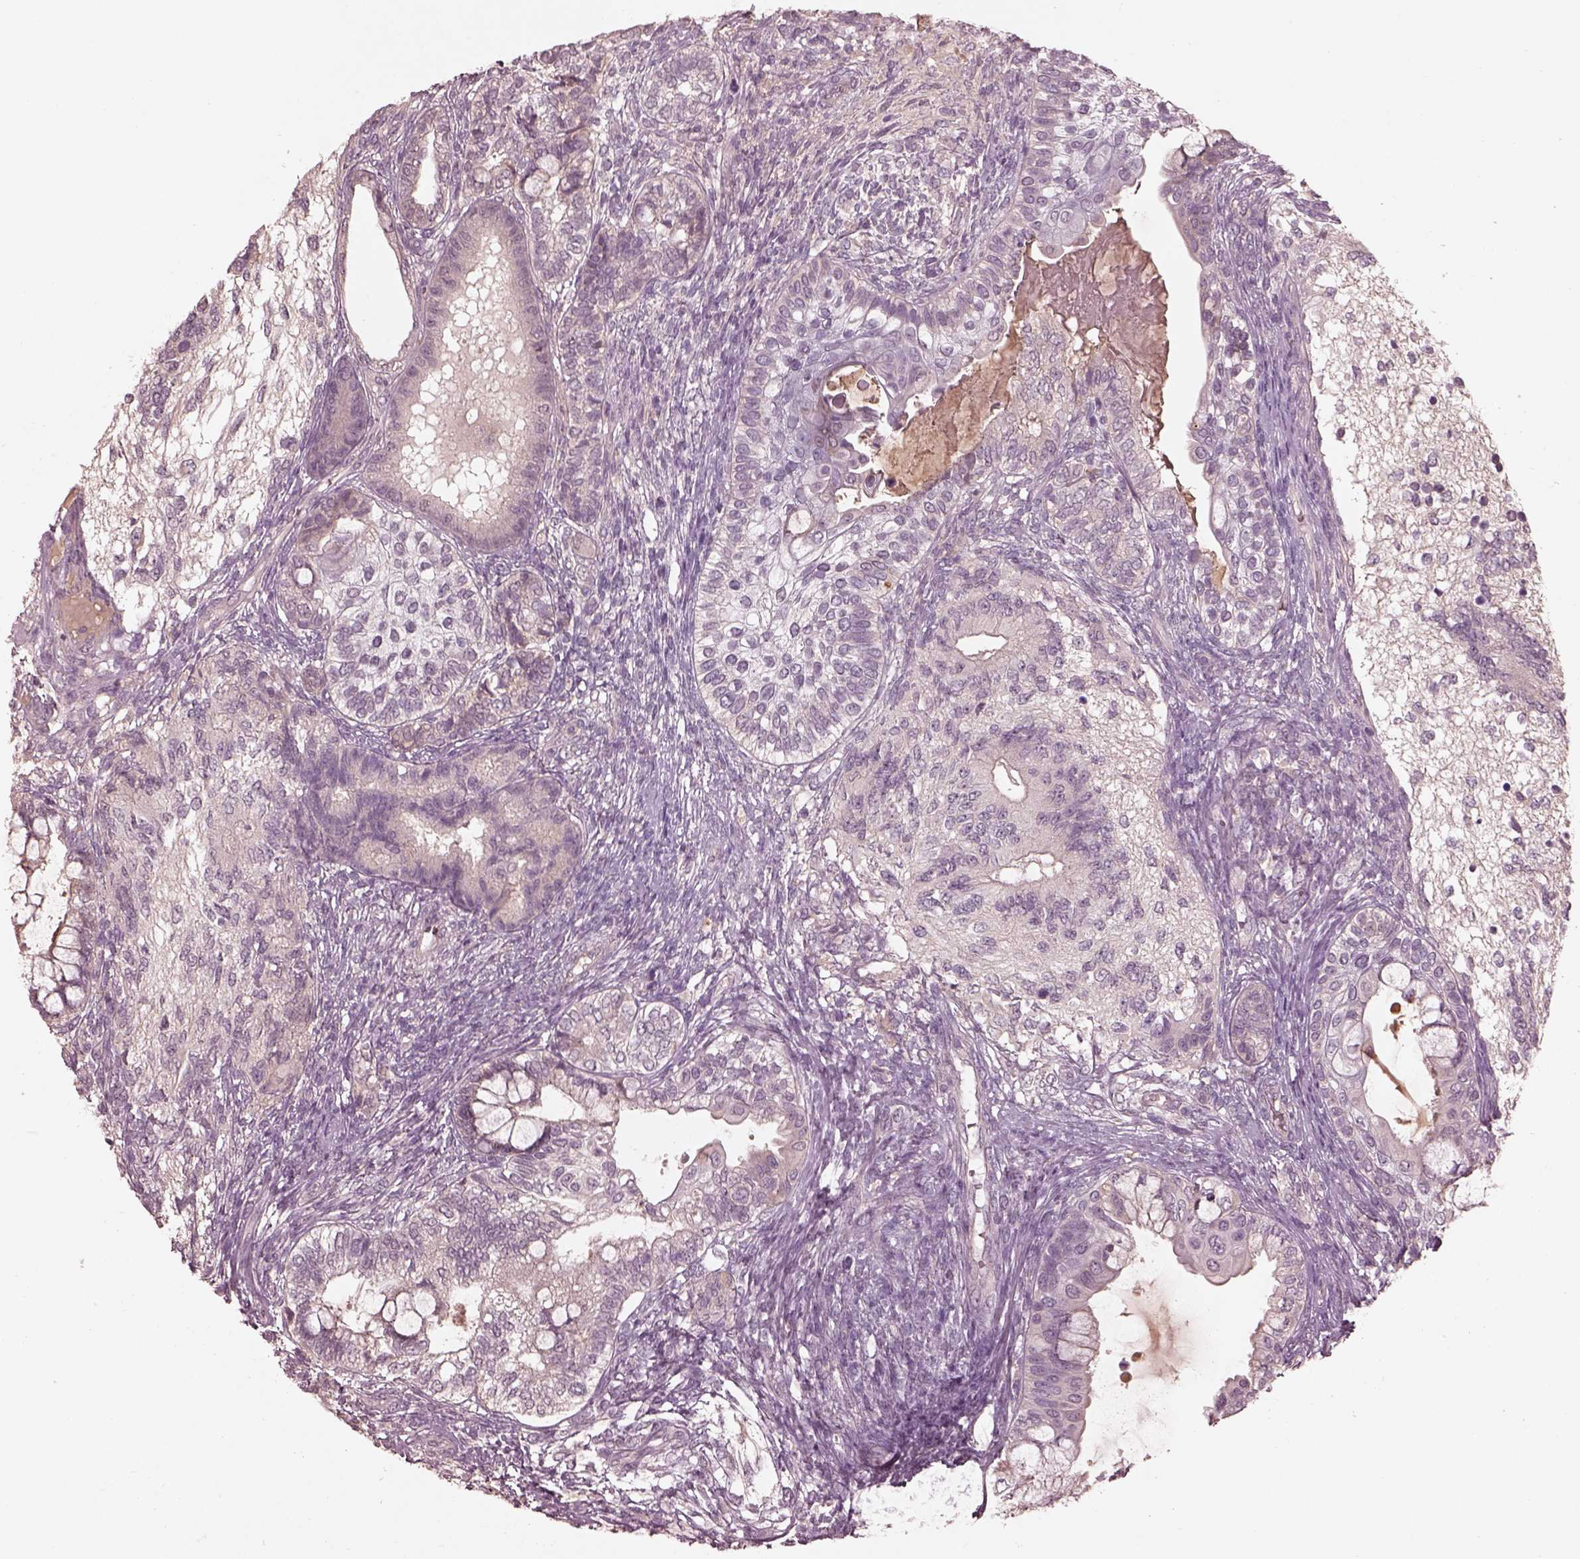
{"staining": {"intensity": "negative", "quantity": "none", "location": "none"}, "tissue": "testis cancer", "cell_type": "Tumor cells", "image_type": "cancer", "snomed": [{"axis": "morphology", "description": "Seminoma, NOS"}, {"axis": "morphology", "description": "Carcinoma, Embryonal, NOS"}, {"axis": "topography", "description": "Testis"}], "caption": "A histopathology image of human testis embryonal carcinoma is negative for staining in tumor cells.", "gene": "VWA5B1", "patient": {"sex": "male", "age": 41}}